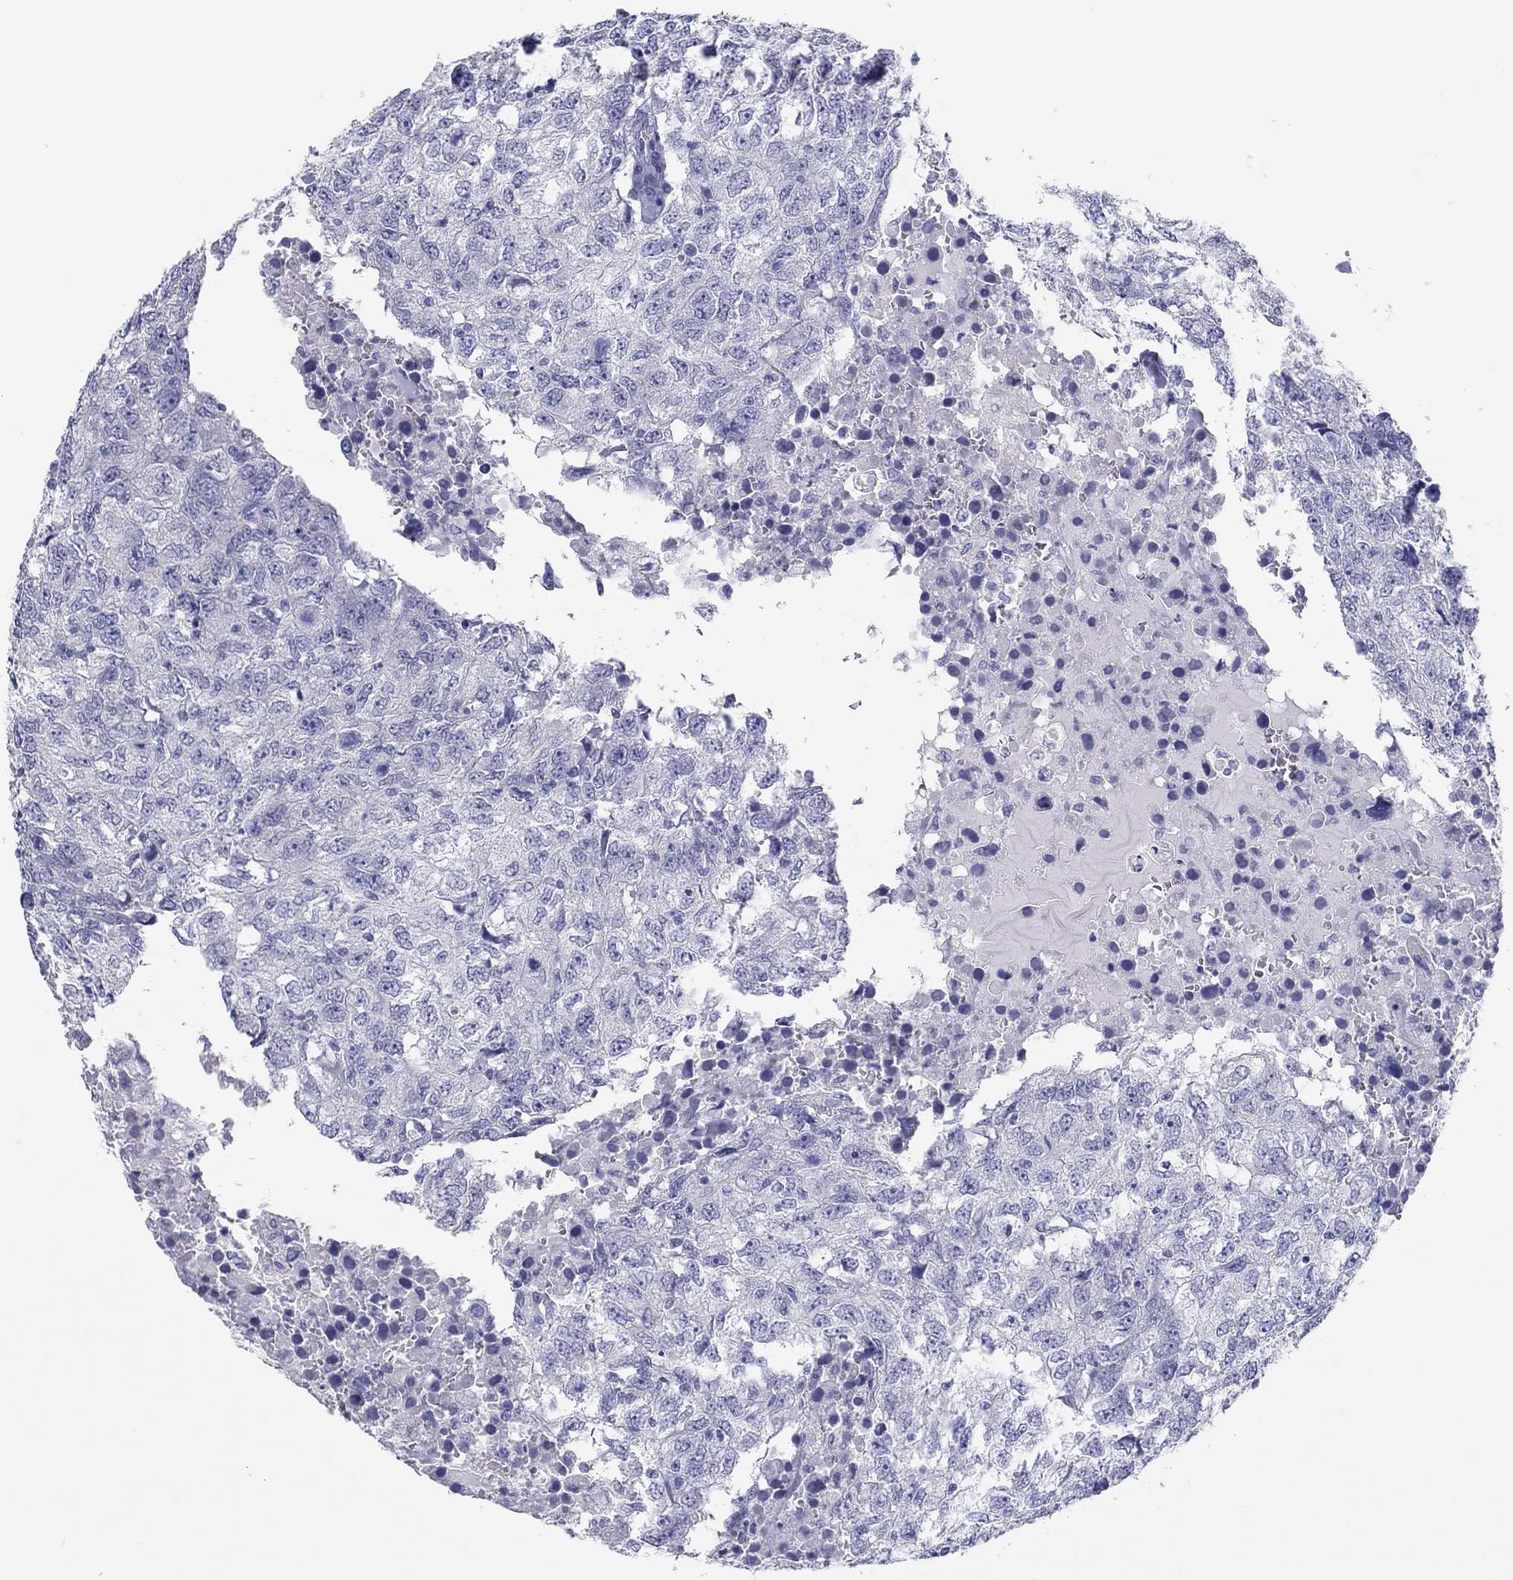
{"staining": {"intensity": "negative", "quantity": "none", "location": "none"}, "tissue": "breast cancer", "cell_type": "Tumor cells", "image_type": "cancer", "snomed": [{"axis": "morphology", "description": "Duct carcinoma"}, {"axis": "topography", "description": "Breast"}], "caption": "A histopathology image of human breast cancer is negative for staining in tumor cells.", "gene": "ERICH3", "patient": {"sex": "female", "age": 30}}